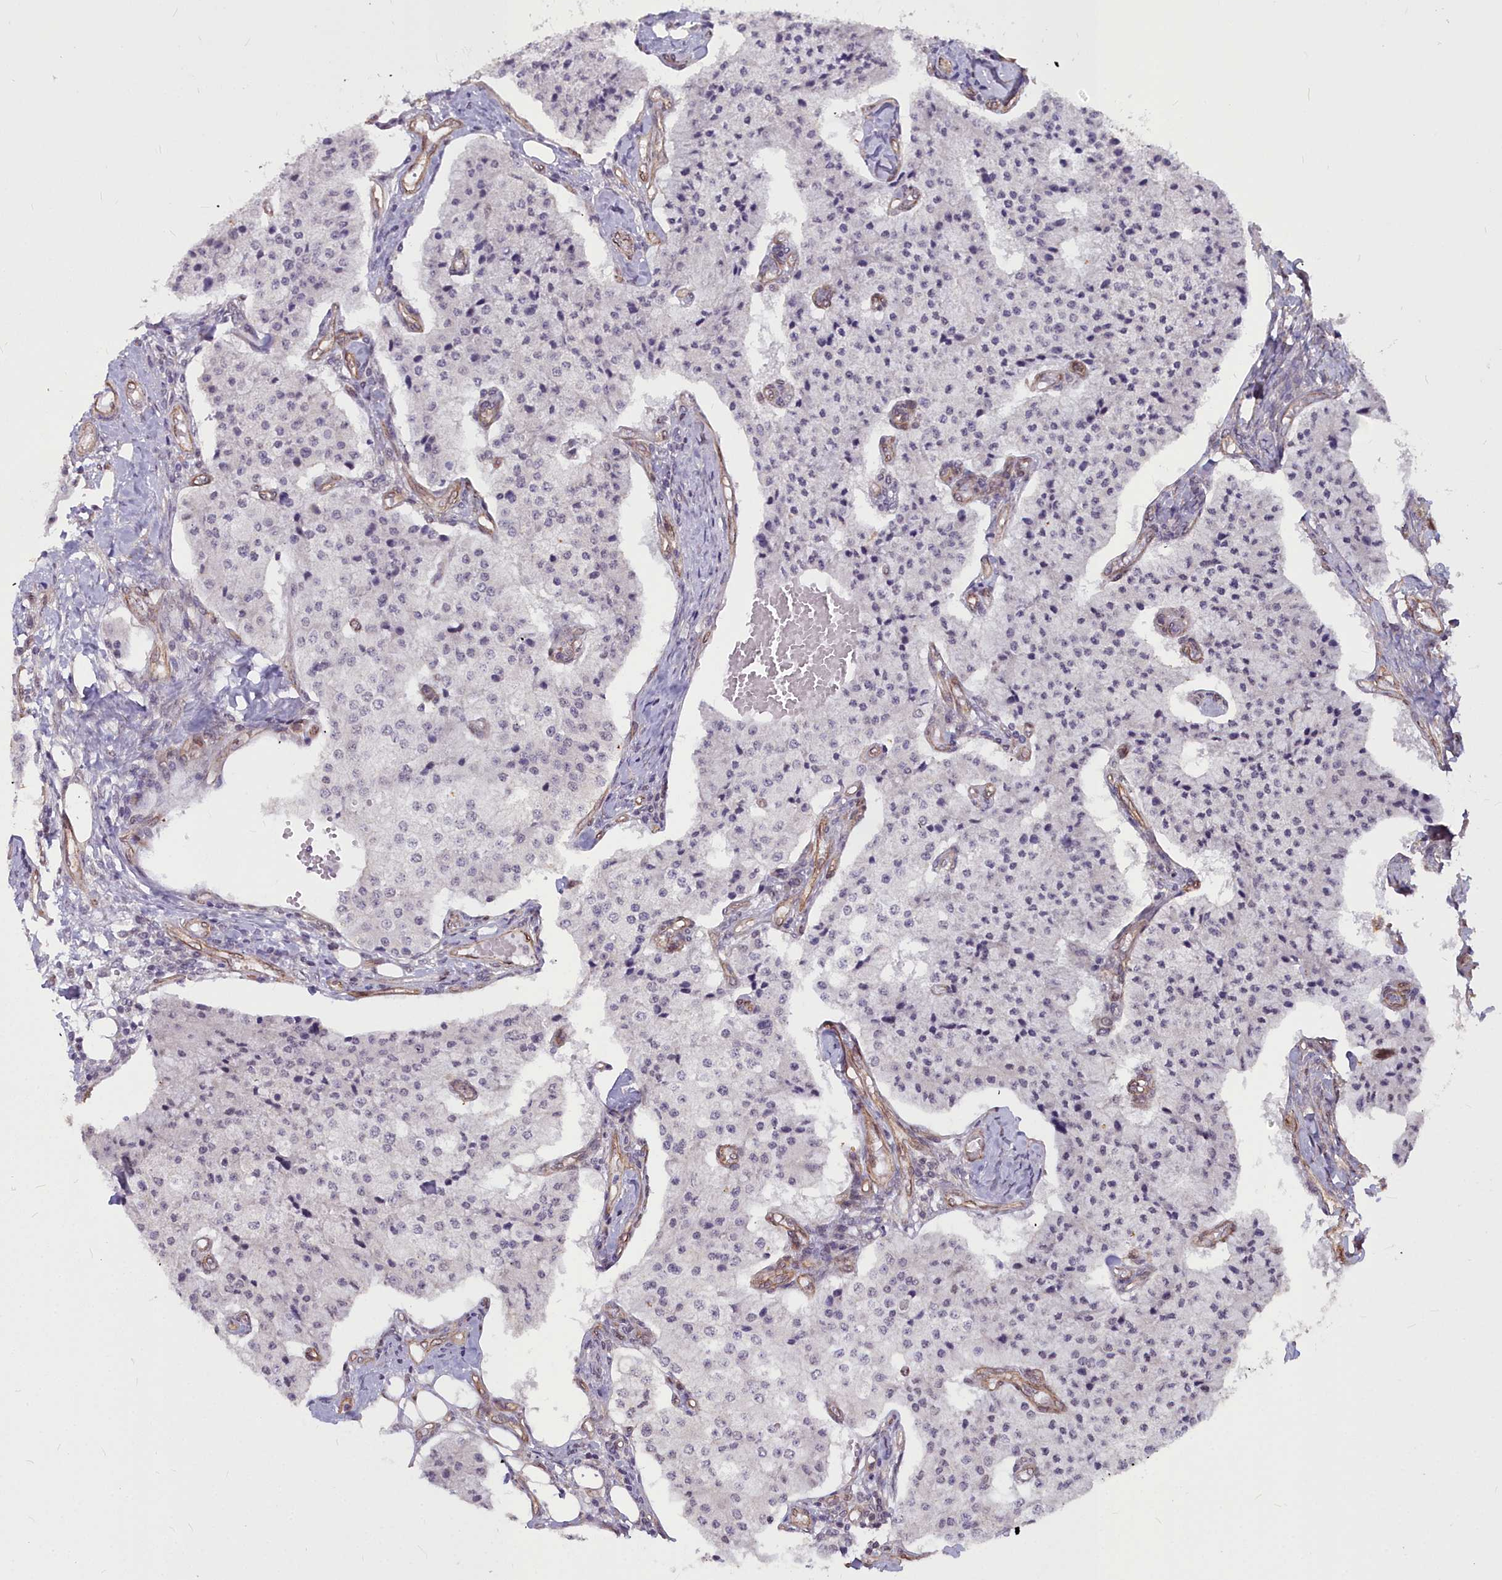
{"staining": {"intensity": "negative", "quantity": "none", "location": "none"}, "tissue": "carcinoid", "cell_type": "Tumor cells", "image_type": "cancer", "snomed": [{"axis": "morphology", "description": "Carcinoid, malignant, NOS"}, {"axis": "topography", "description": "Colon"}], "caption": "High magnification brightfield microscopy of malignant carcinoid stained with DAB (3,3'-diaminobenzidine) (brown) and counterstained with hematoxylin (blue): tumor cells show no significant staining. (Stains: DAB IHC with hematoxylin counter stain, Microscopy: brightfield microscopy at high magnification).", "gene": "YJU2", "patient": {"sex": "female", "age": 52}}